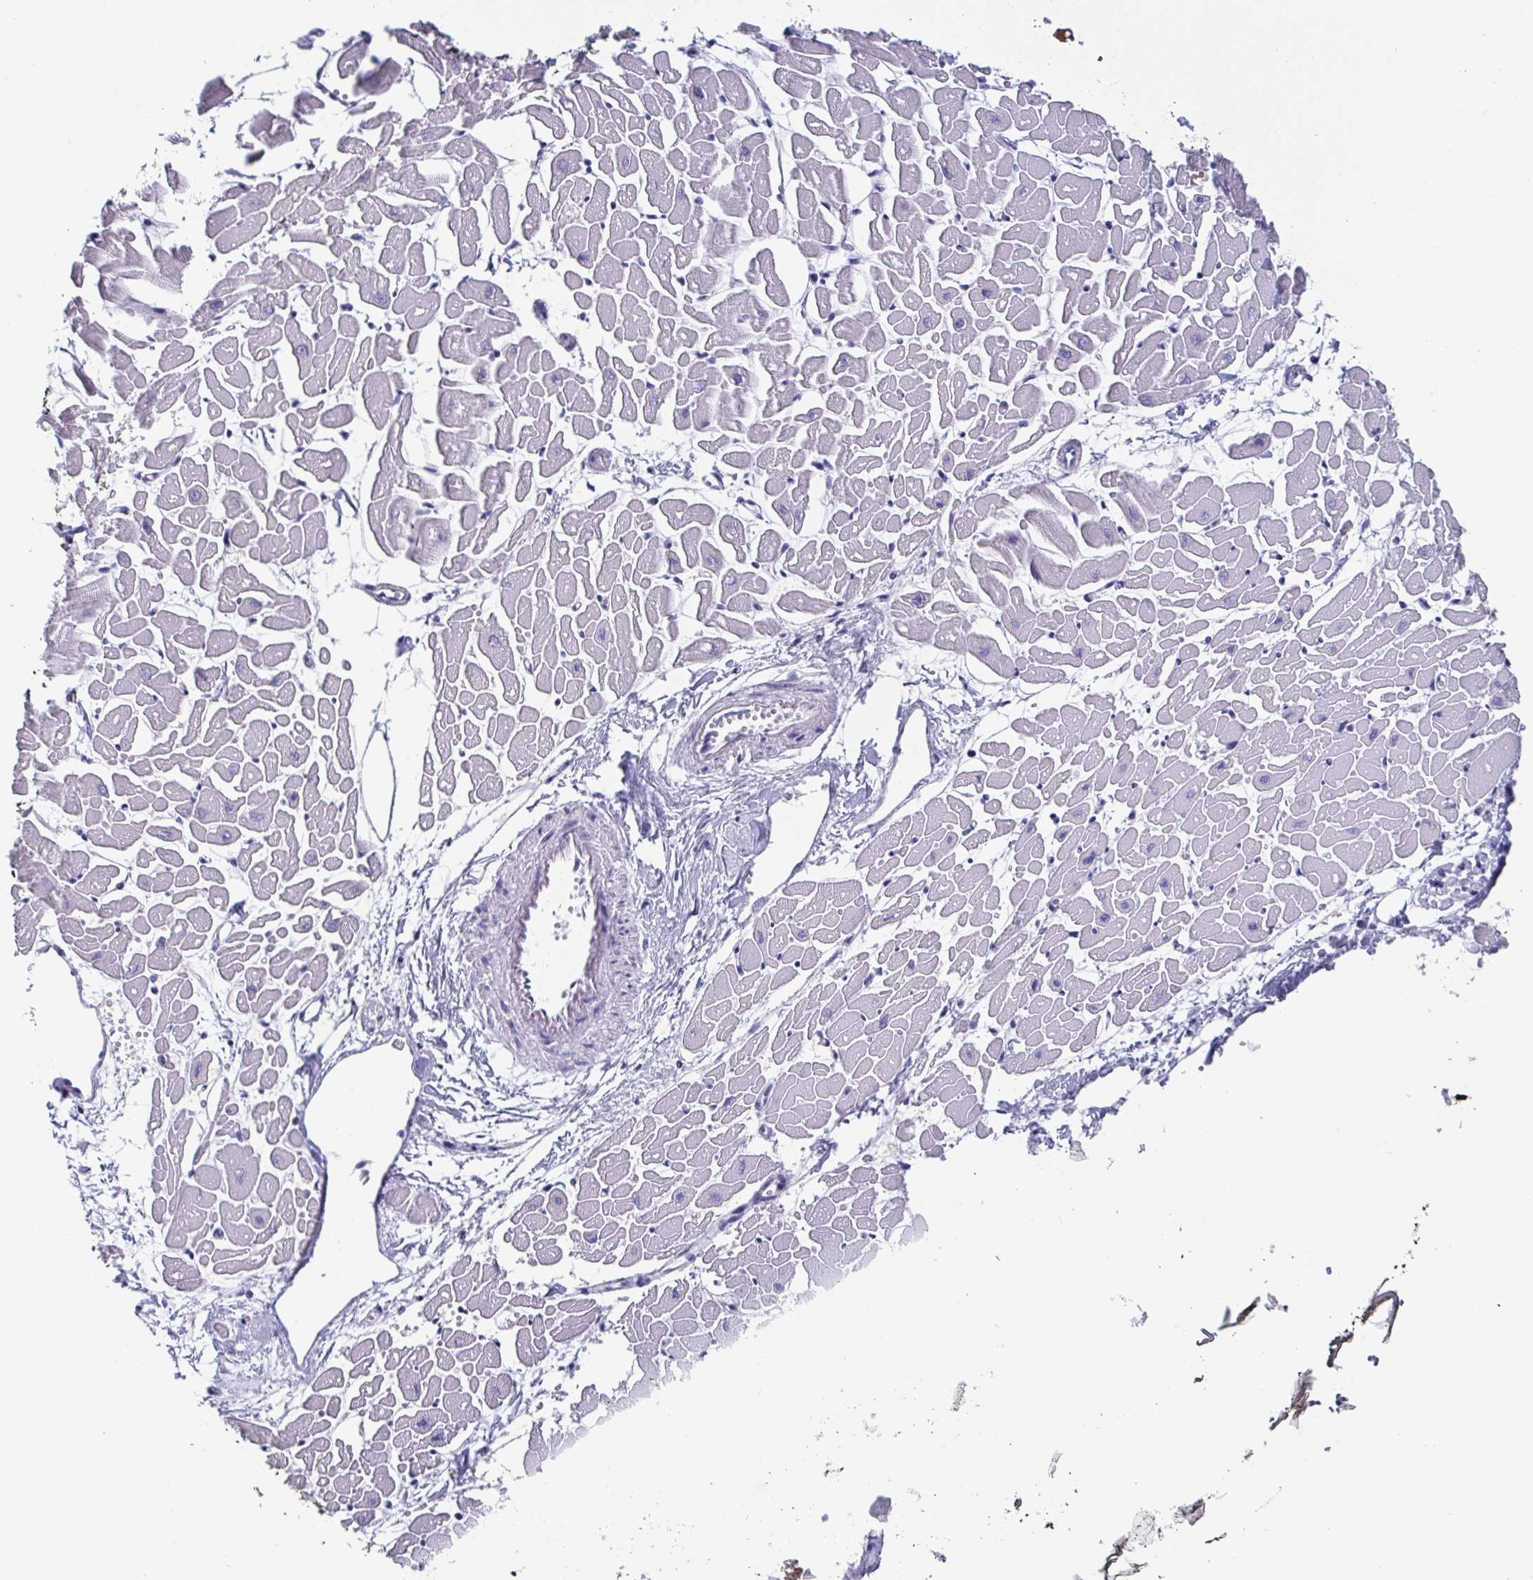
{"staining": {"intensity": "negative", "quantity": "none", "location": "none"}, "tissue": "heart muscle", "cell_type": "Cardiomyocytes", "image_type": "normal", "snomed": [{"axis": "morphology", "description": "Normal tissue, NOS"}, {"axis": "topography", "description": "Heart"}], "caption": "The image demonstrates no staining of cardiomyocytes in normal heart muscle. Nuclei are stained in blue.", "gene": "SCGN", "patient": {"sex": "male", "age": 57}}